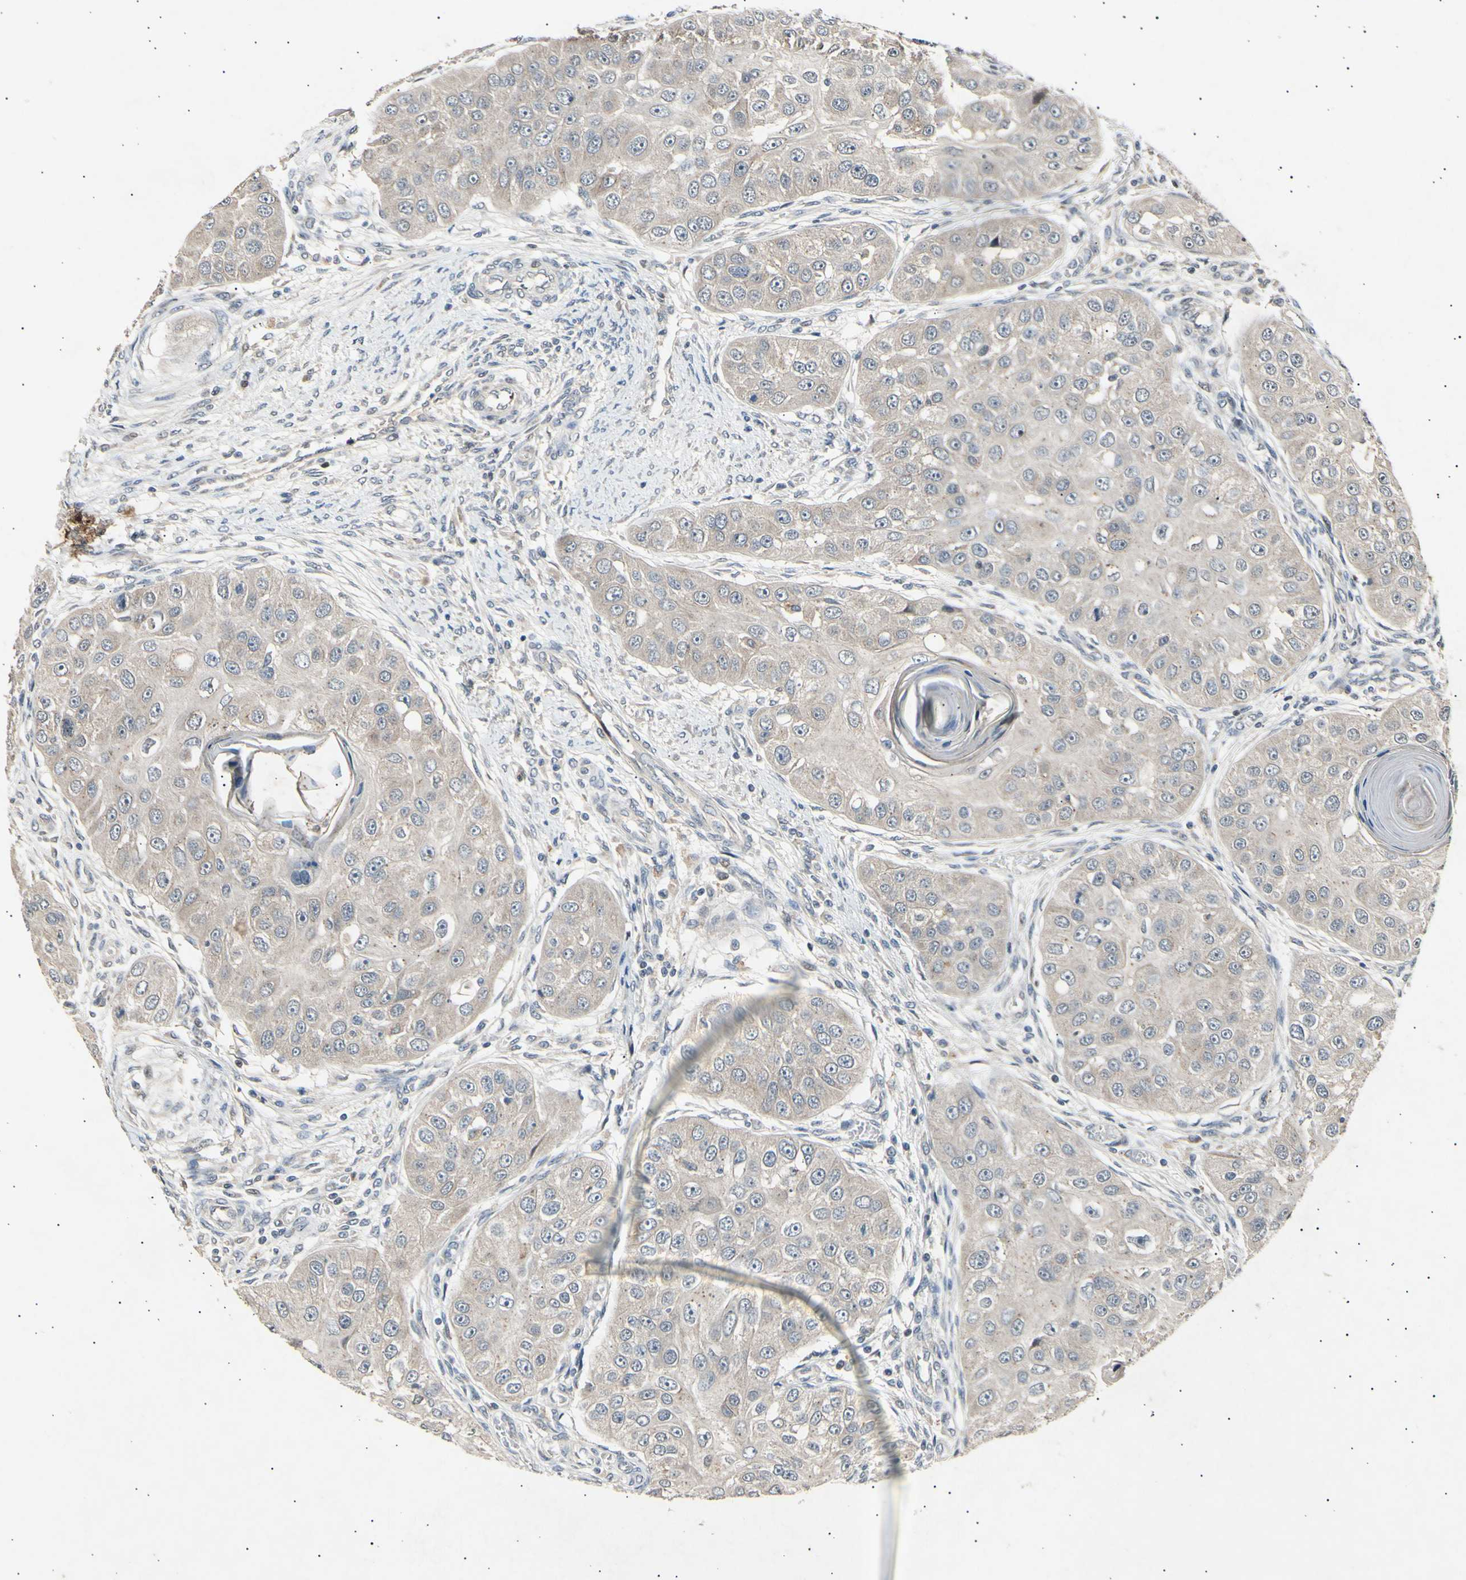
{"staining": {"intensity": "weak", "quantity": ">75%", "location": "cytoplasmic/membranous"}, "tissue": "head and neck cancer", "cell_type": "Tumor cells", "image_type": "cancer", "snomed": [{"axis": "morphology", "description": "Normal tissue, NOS"}, {"axis": "morphology", "description": "Squamous cell carcinoma, NOS"}, {"axis": "topography", "description": "Skeletal muscle"}, {"axis": "topography", "description": "Head-Neck"}], "caption": "Tumor cells show weak cytoplasmic/membranous positivity in about >75% of cells in head and neck squamous cell carcinoma. The staining was performed using DAB (3,3'-diaminobenzidine) to visualize the protein expression in brown, while the nuclei were stained in blue with hematoxylin (Magnification: 20x).", "gene": "ADCY3", "patient": {"sex": "male", "age": 51}}